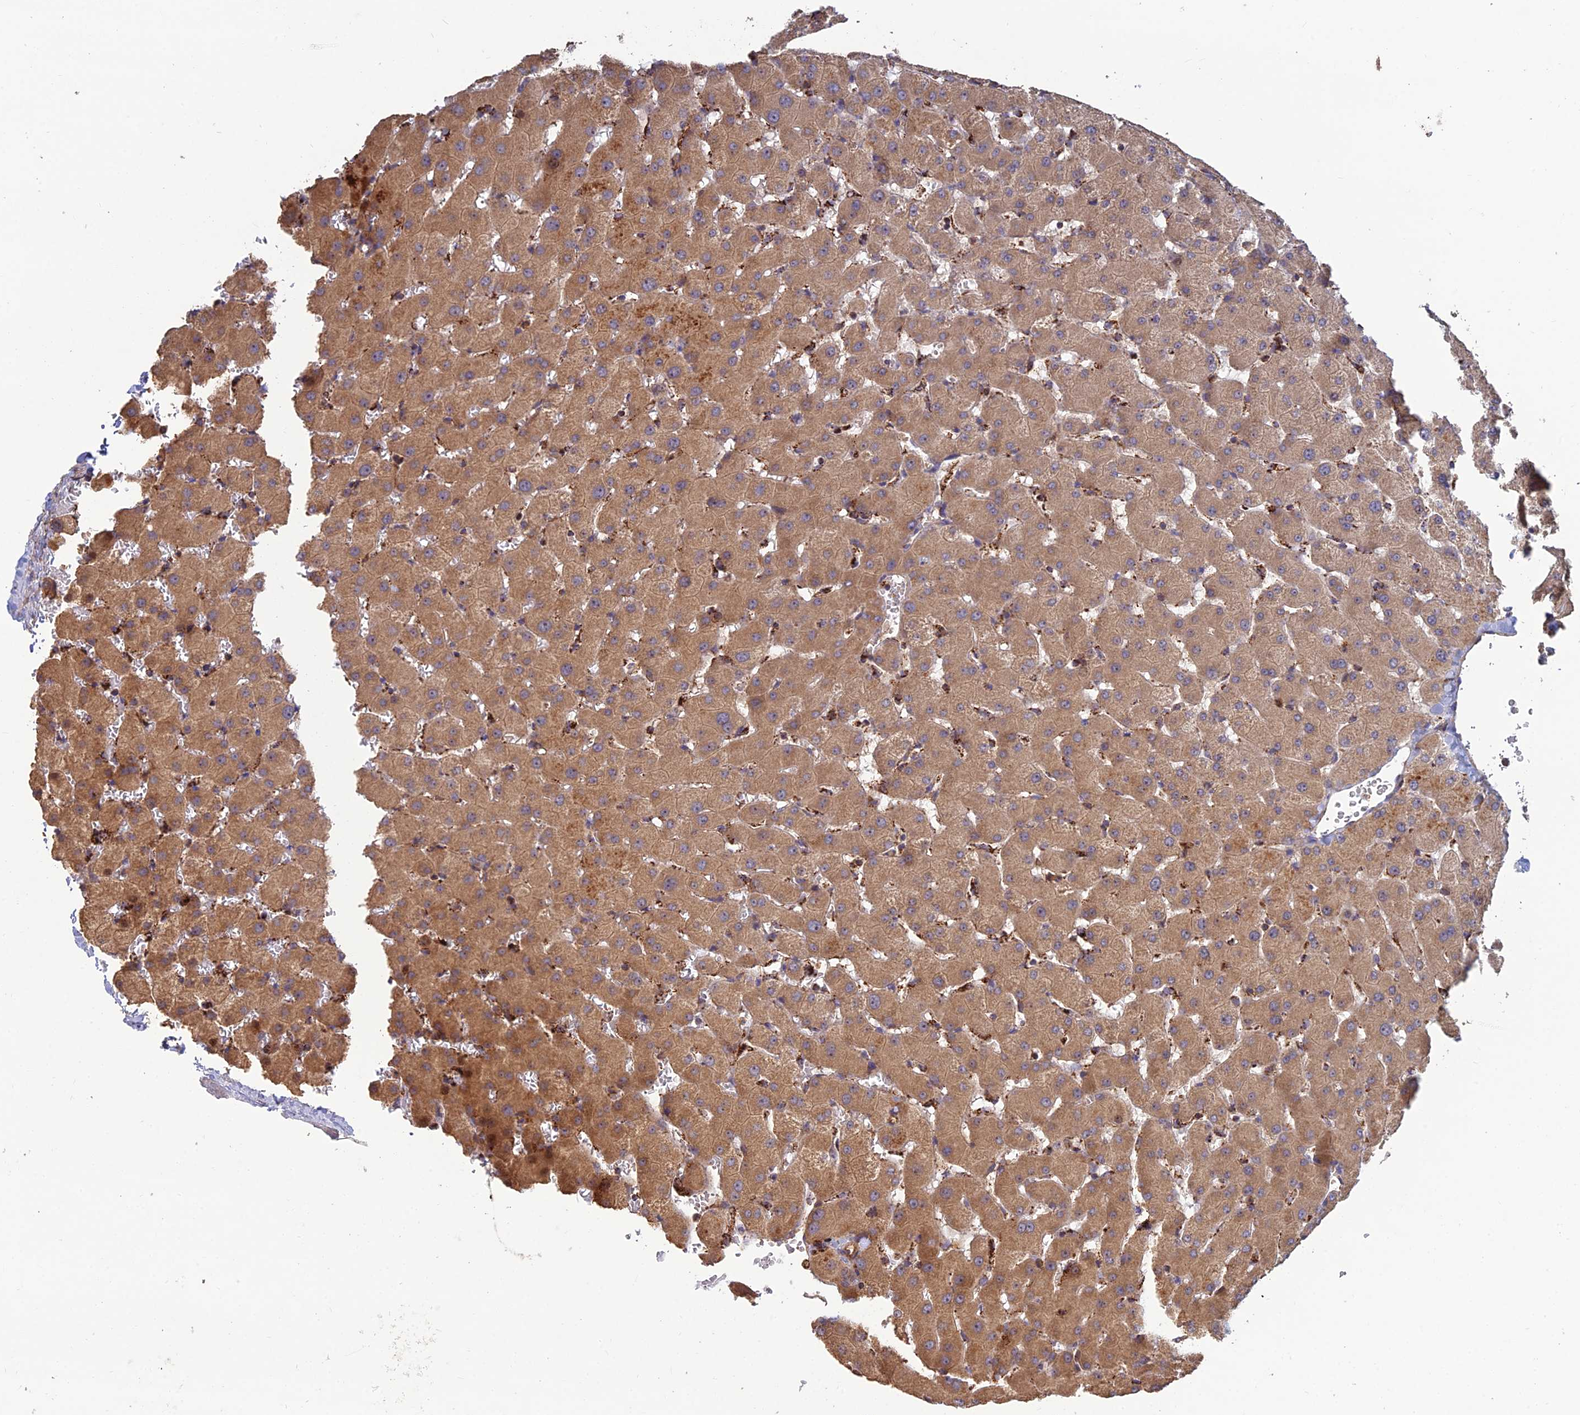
{"staining": {"intensity": "weak", "quantity": ">75%", "location": "cytoplasmic/membranous"}, "tissue": "liver", "cell_type": "Cholangiocytes", "image_type": "normal", "snomed": [{"axis": "morphology", "description": "Normal tissue, NOS"}, {"axis": "topography", "description": "Liver"}], "caption": "Cholangiocytes show low levels of weak cytoplasmic/membranous positivity in approximately >75% of cells in unremarkable liver. Using DAB (3,3'-diaminobenzidine) (brown) and hematoxylin (blue) stains, captured at high magnification using brightfield microscopy.", "gene": "RIC8B", "patient": {"sex": "female", "age": 63}}